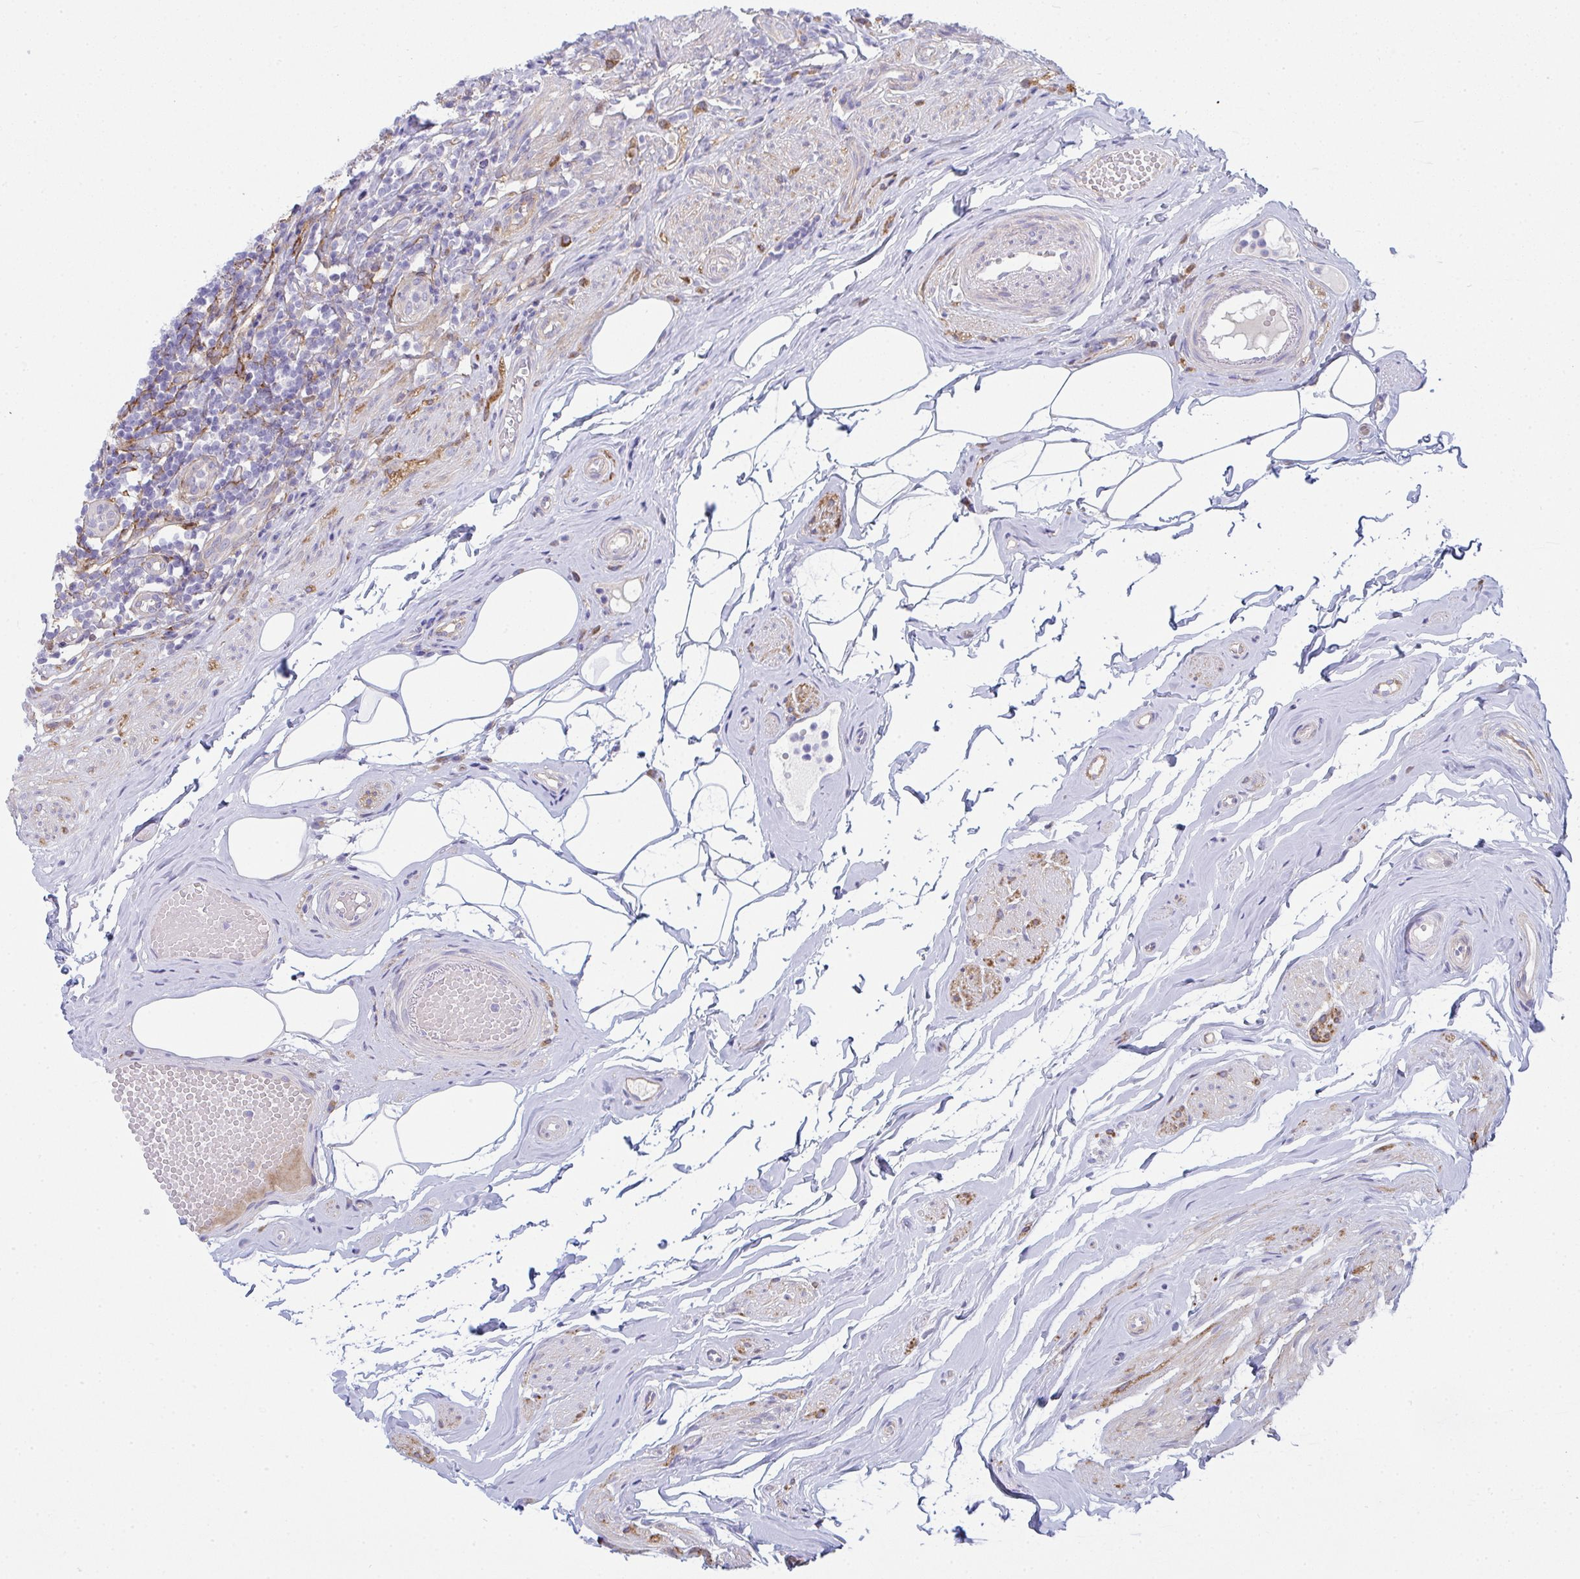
{"staining": {"intensity": "moderate", "quantity": ">75%", "location": "cytoplasmic/membranous"}, "tissue": "appendix", "cell_type": "Glandular cells", "image_type": "normal", "snomed": [{"axis": "morphology", "description": "Normal tissue, NOS"}, {"axis": "topography", "description": "Appendix"}], "caption": "The micrograph reveals a brown stain indicating the presence of a protein in the cytoplasmic/membranous of glandular cells in appendix.", "gene": "GAB1", "patient": {"sex": "female", "age": 56}}